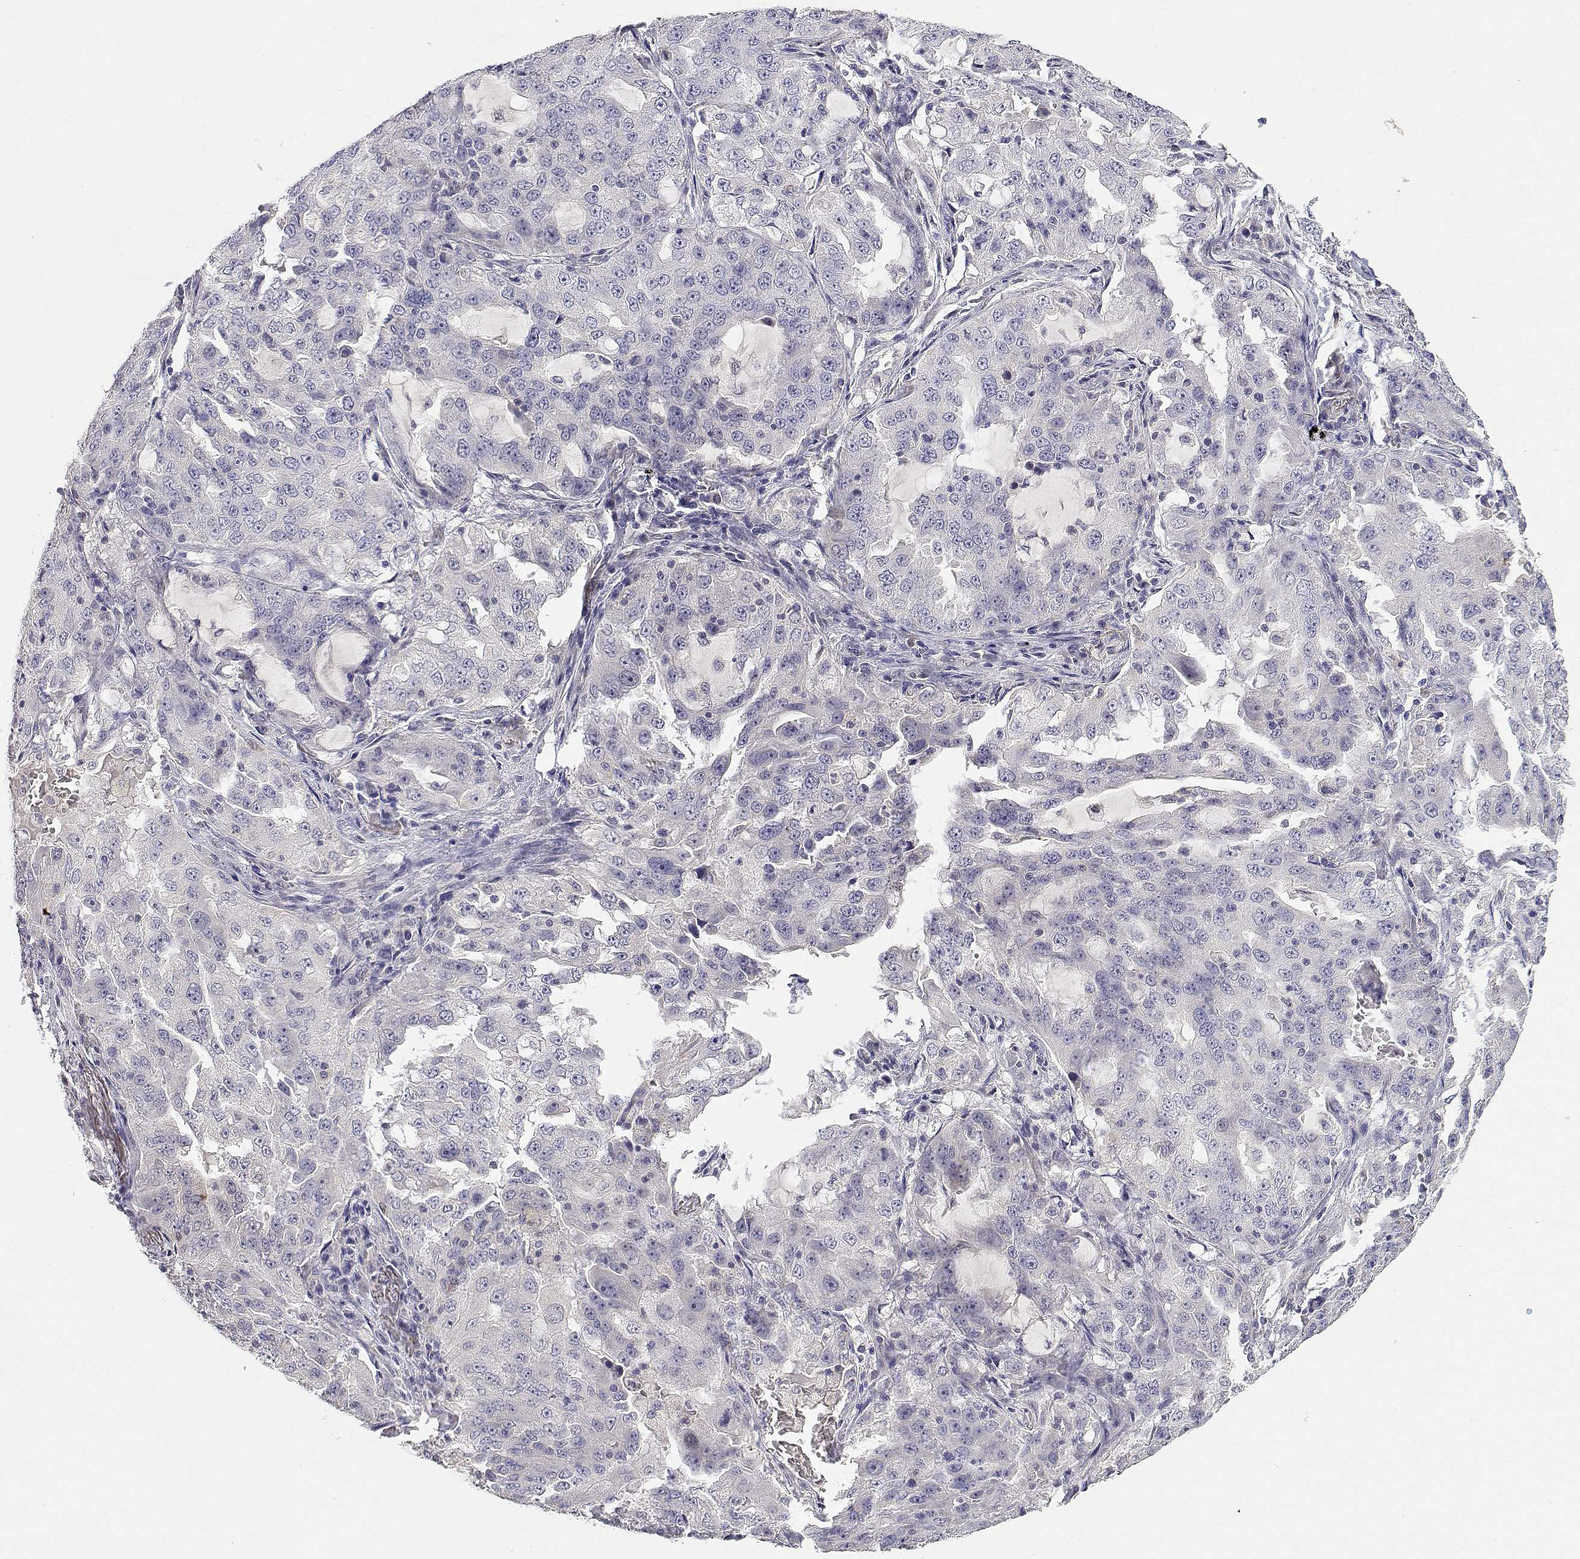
{"staining": {"intensity": "negative", "quantity": "none", "location": "none"}, "tissue": "lung cancer", "cell_type": "Tumor cells", "image_type": "cancer", "snomed": [{"axis": "morphology", "description": "Adenocarcinoma, NOS"}, {"axis": "topography", "description": "Lung"}], "caption": "DAB immunohistochemical staining of lung cancer exhibits no significant staining in tumor cells. (DAB (3,3'-diaminobenzidine) immunohistochemistry with hematoxylin counter stain).", "gene": "ADA", "patient": {"sex": "female", "age": 61}}